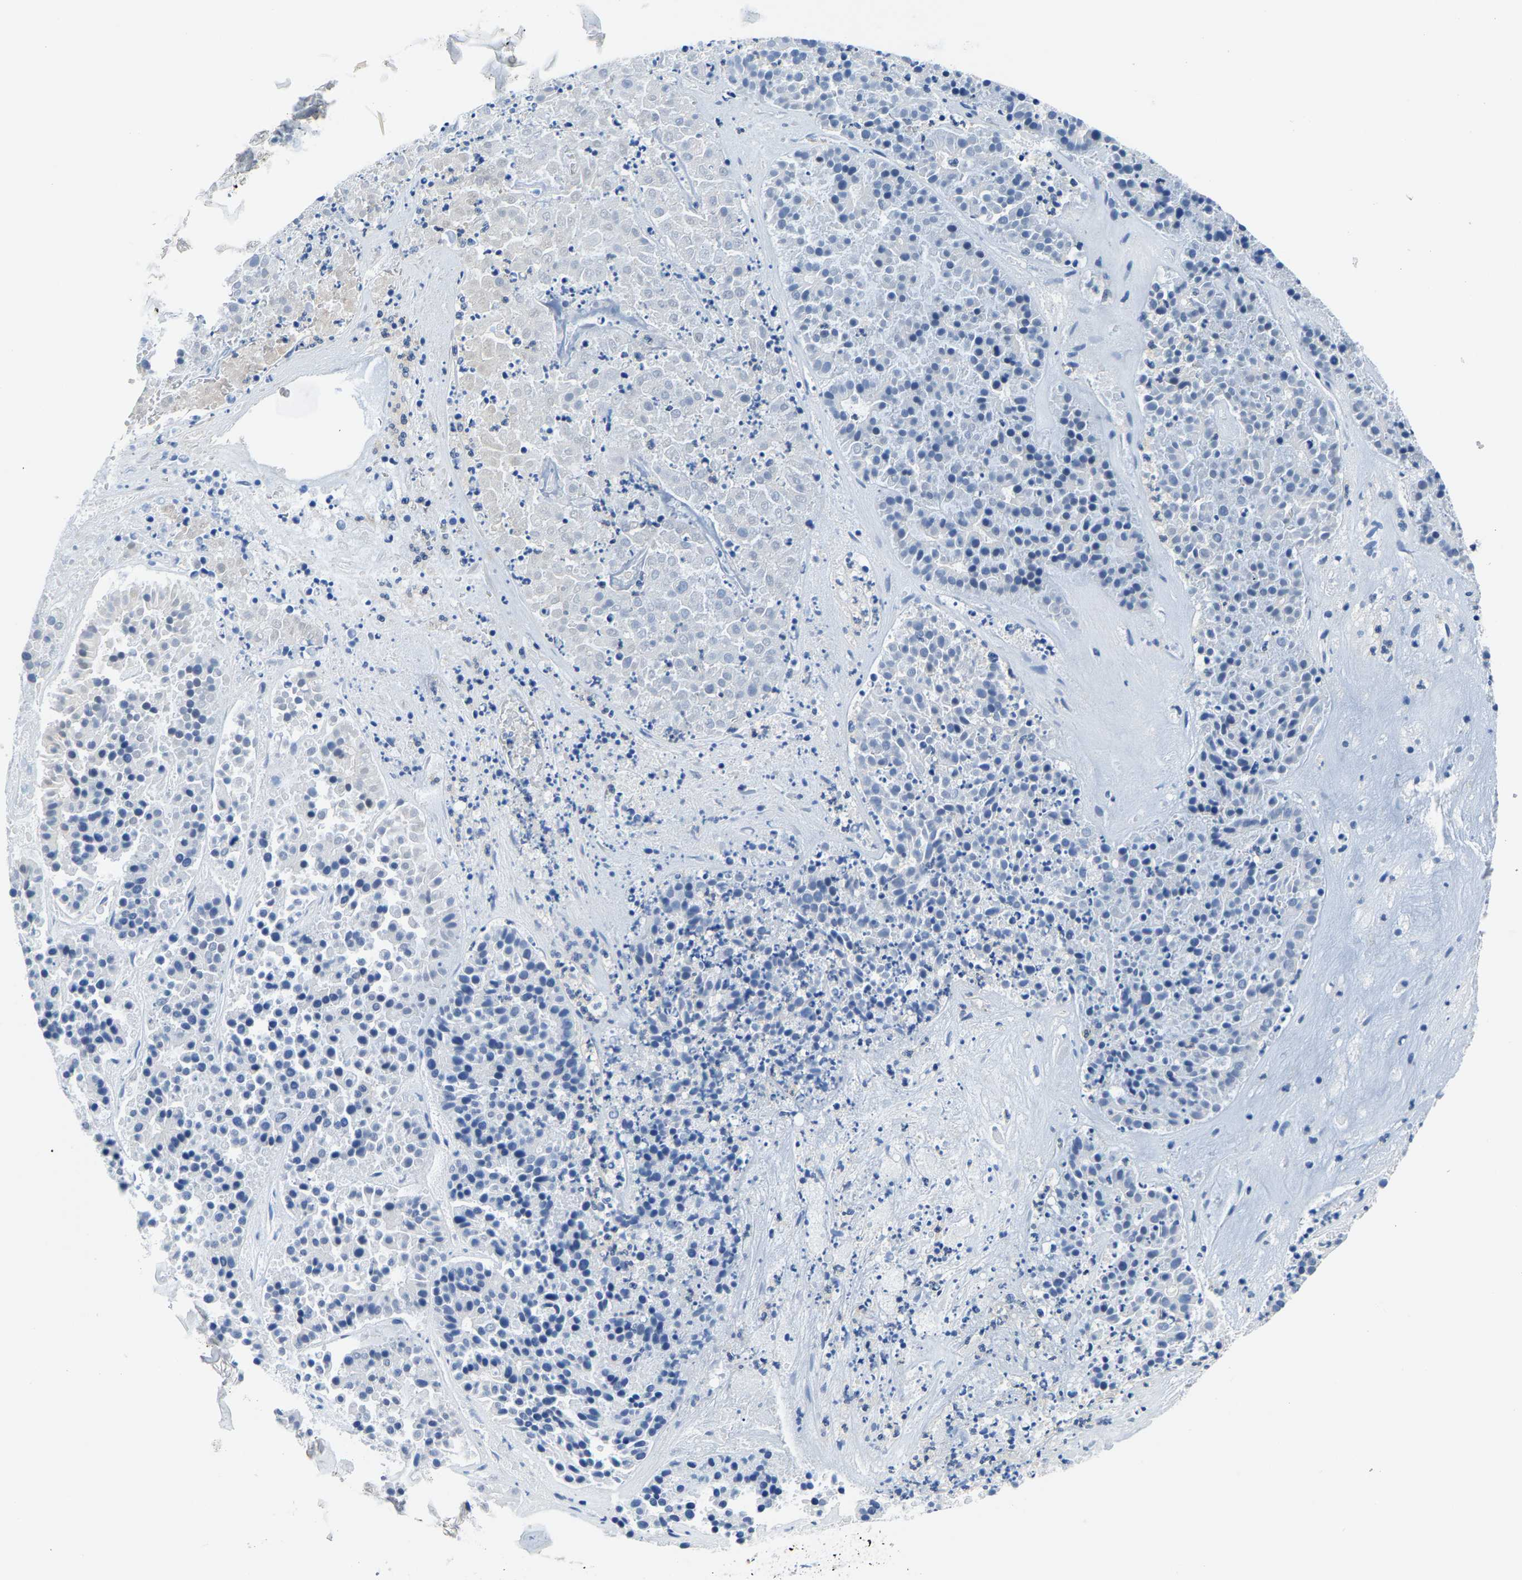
{"staining": {"intensity": "negative", "quantity": "none", "location": "none"}, "tissue": "pancreatic cancer", "cell_type": "Tumor cells", "image_type": "cancer", "snomed": [{"axis": "morphology", "description": "Adenocarcinoma, NOS"}, {"axis": "topography", "description": "Pancreas"}], "caption": "Immunohistochemical staining of human adenocarcinoma (pancreatic) exhibits no significant staining in tumor cells.", "gene": "SSH3", "patient": {"sex": "male", "age": 50}}